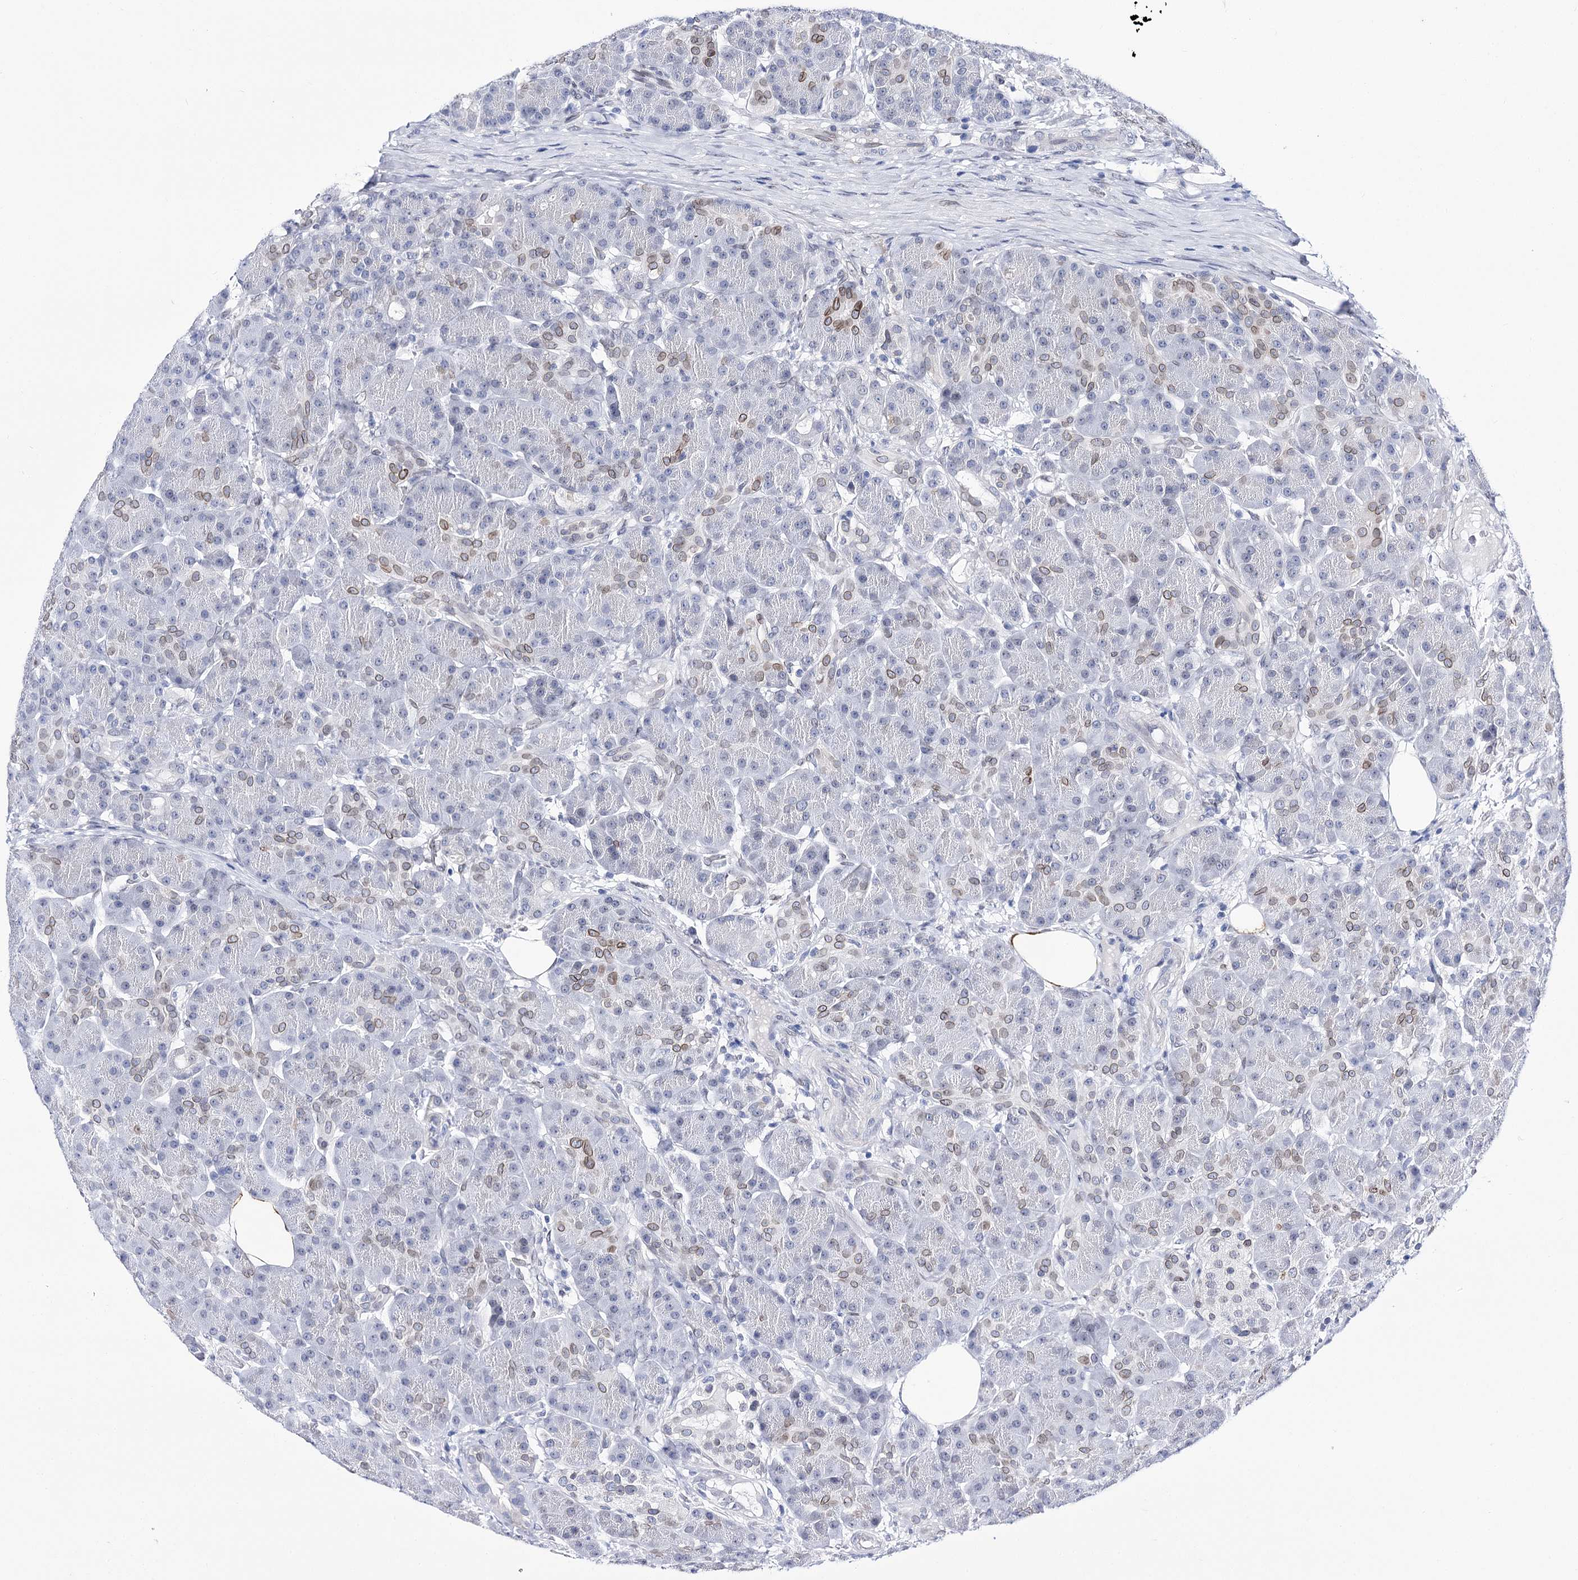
{"staining": {"intensity": "moderate", "quantity": "<25%", "location": "cytoplasmic/membranous,nuclear"}, "tissue": "pancreas", "cell_type": "Exocrine glandular cells", "image_type": "normal", "snomed": [{"axis": "morphology", "description": "Normal tissue, NOS"}, {"axis": "topography", "description": "Pancreas"}], "caption": "An immunohistochemistry (IHC) micrograph of benign tissue is shown. Protein staining in brown highlights moderate cytoplasmic/membranous,nuclear positivity in pancreas within exocrine glandular cells. The staining is performed using DAB (3,3'-diaminobenzidine) brown chromogen to label protein expression. The nuclei are counter-stained blue using hematoxylin.", "gene": "TMEM201", "patient": {"sex": "male", "age": 63}}